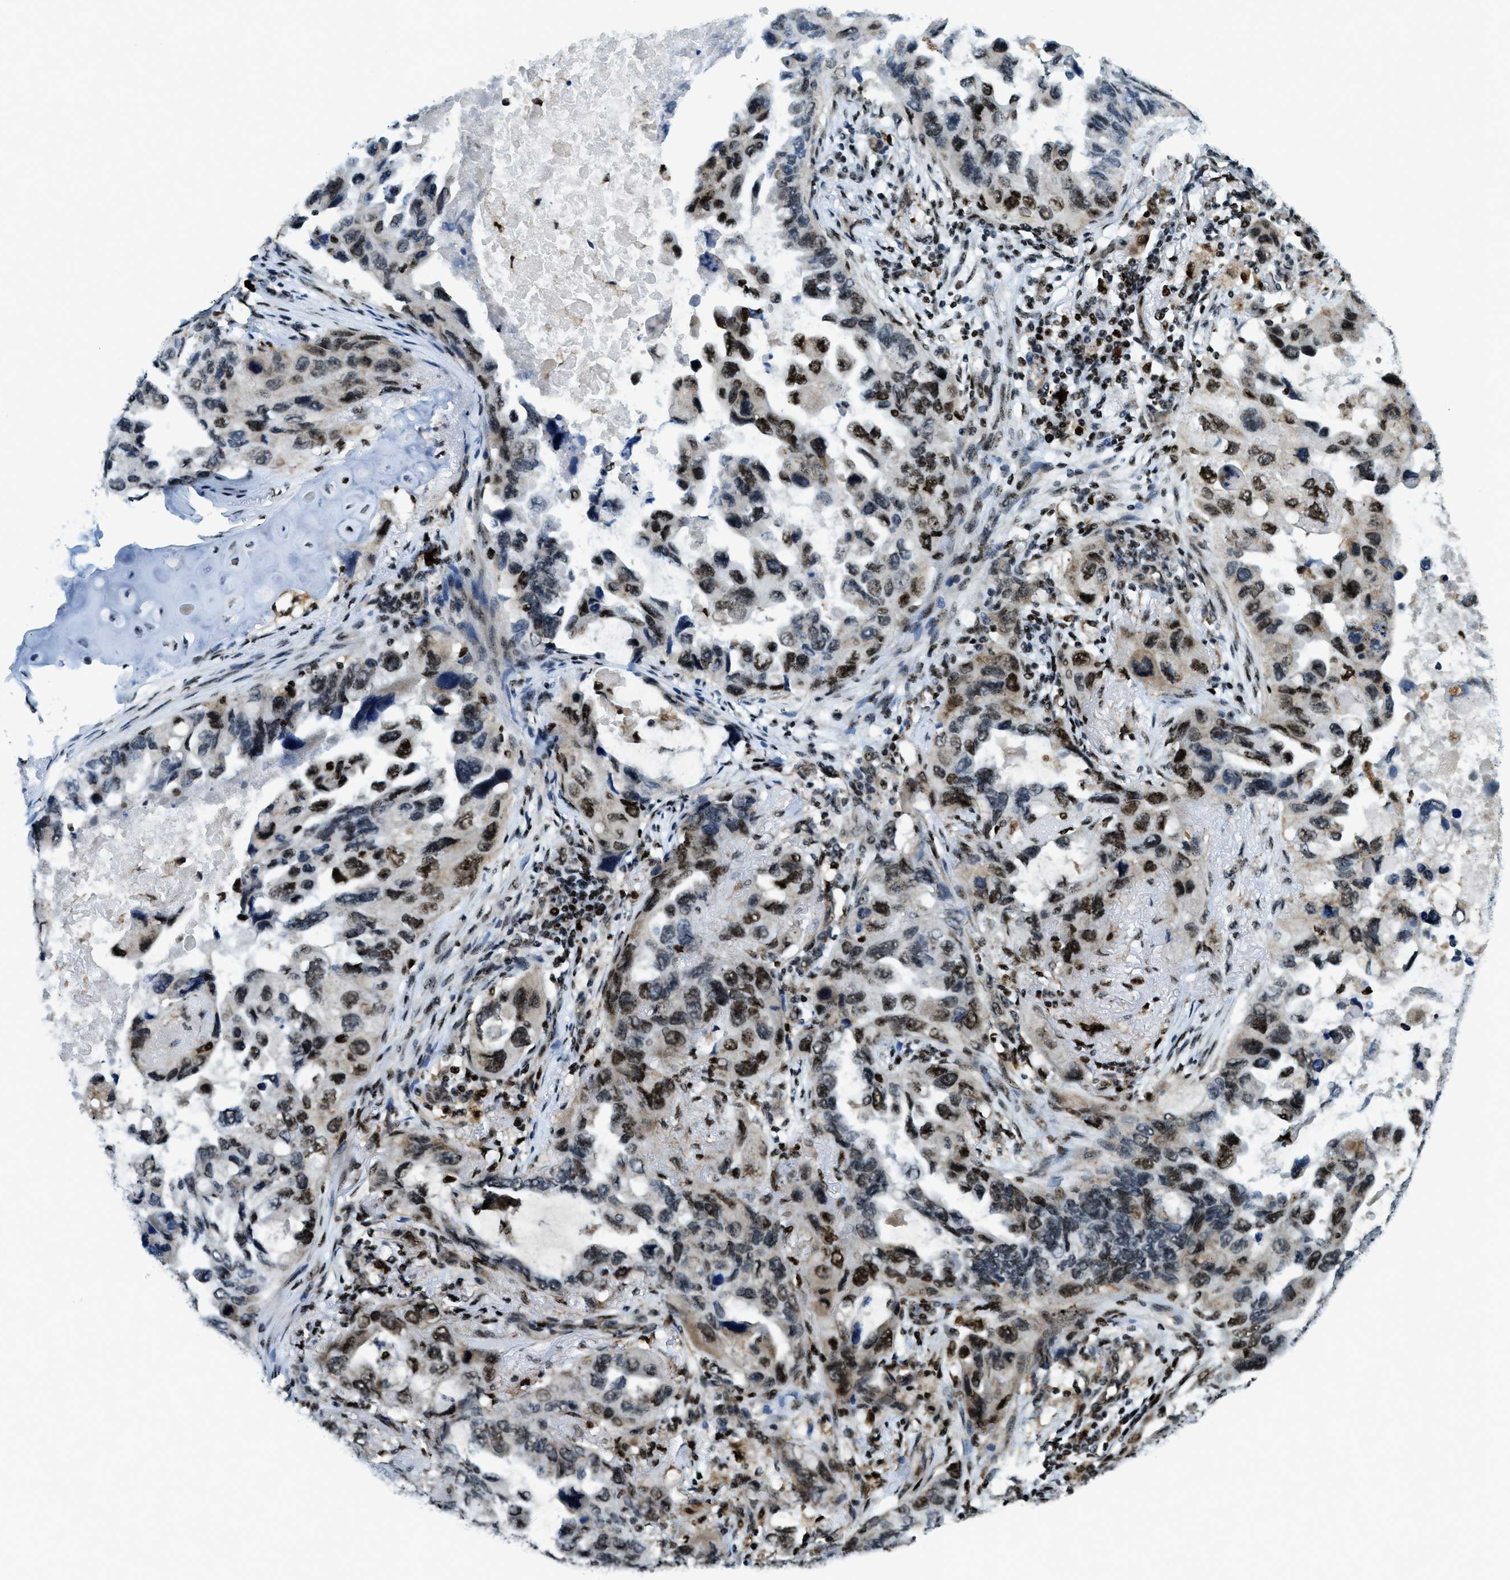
{"staining": {"intensity": "strong", "quantity": ">75%", "location": "cytoplasmic/membranous,nuclear"}, "tissue": "lung cancer", "cell_type": "Tumor cells", "image_type": "cancer", "snomed": [{"axis": "morphology", "description": "Squamous cell carcinoma, NOS"}, {"axis": "topography", "description": "Lung"}], "caption": "Squamous cell carcinoma (lung) stained with a brown dye exhibits strong cytoplasmic/membranous and nuclear positive positivity in about >75% of tumor cells.", "gene": "SP100", "patient": {"sex": "female", "age": 73}}